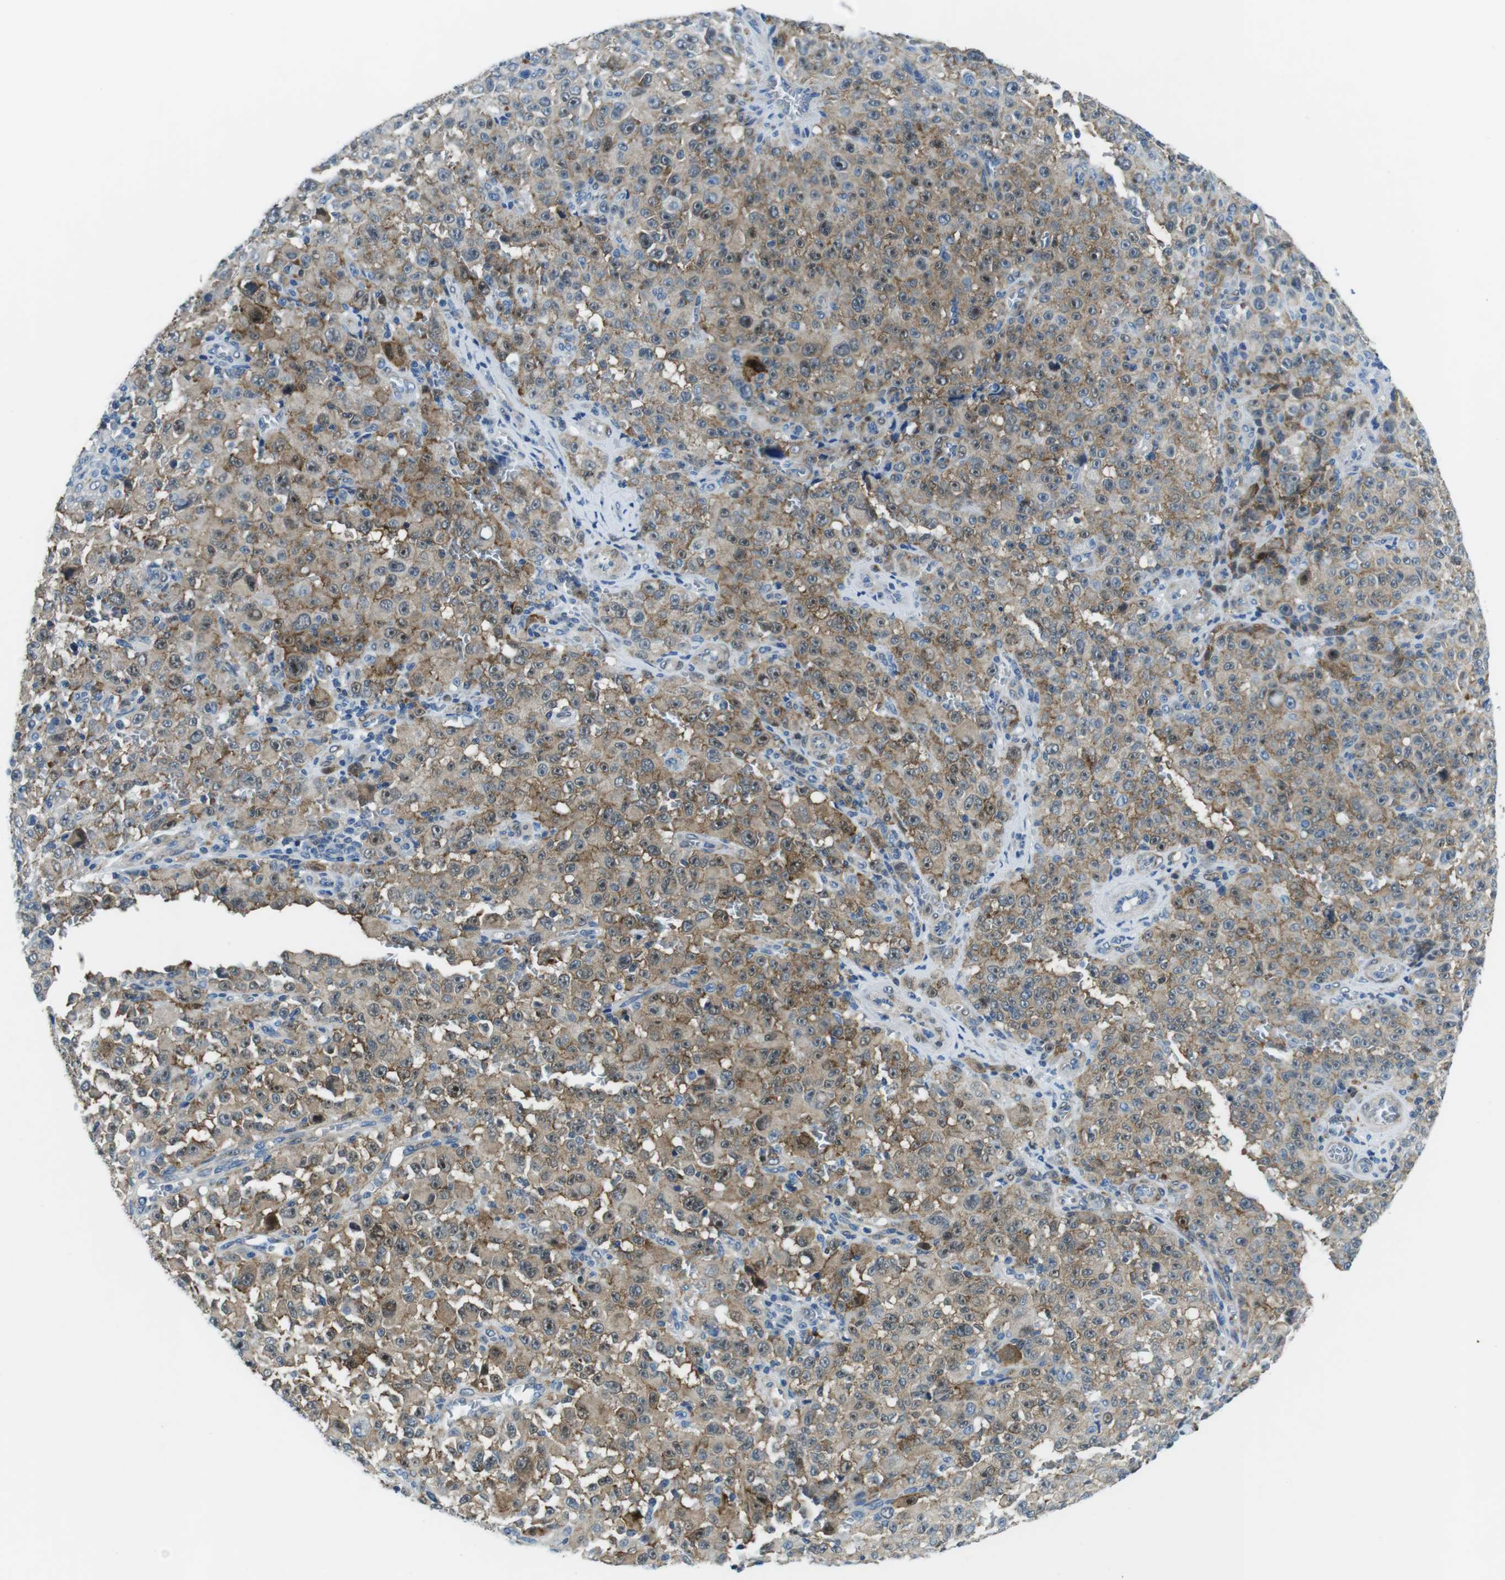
{"staining": {"intensity": "moderate", "quantity": ">75%", "location": "cytoplasmic/membranous"}, "tissue": "melanoma", "cell_type": "Tumor cells", "image_type": "cancer", "snomed": [{"axis": "morphology", "description": "Malignant melanoma, NOS"}, {"axis": "topography", "description": "Skin"}], "caption": "The micrograph demonstrates a brown stain indicating the presence of a protein in the cytoplasmic/membranous of tumor cells in malignant melanoma.", "gene": "PHLDA1", "patient": {"sex": "female", "age": 82}}